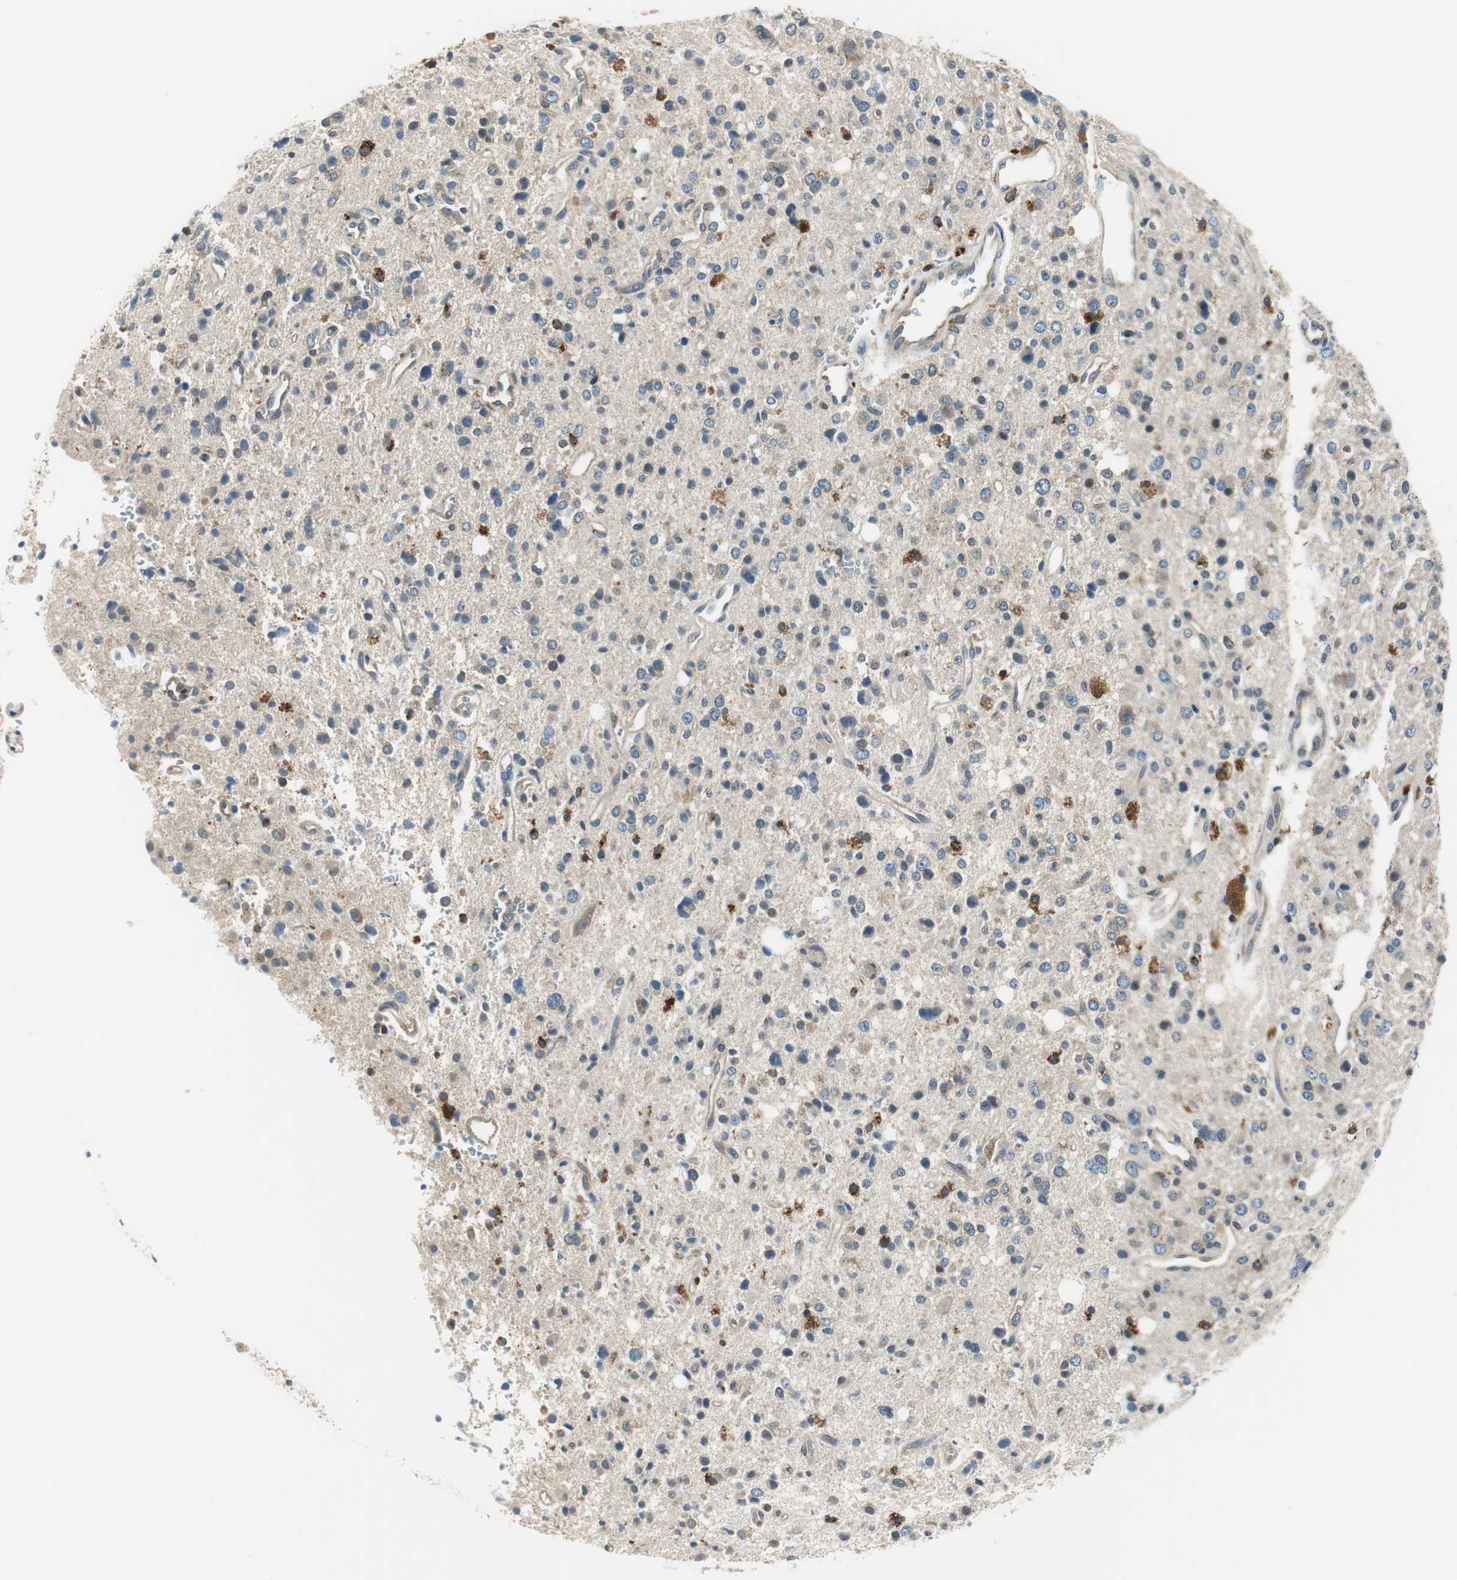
{"staining": {"intensity": "weak", "quantity": "25%-75%", "location": "cytoplasmic/membranous"}, "tissue": "glioma", "cell_type": "Tumor cells", "image_type": "cancer", "snomed": [{"axis": "morphology", "description": "Glioma, malignant, High grade"}, {"axis": "topography", "description": "Brain"}], "caption": "A micrograph showing weak cytoplasmic/membranous staining in about 25%-75% of tumor cells in glioma, as visualized by brown immunohistochemical staining.", "gene": "NCK1", "patient": {"sex": "male", "age": 47}}